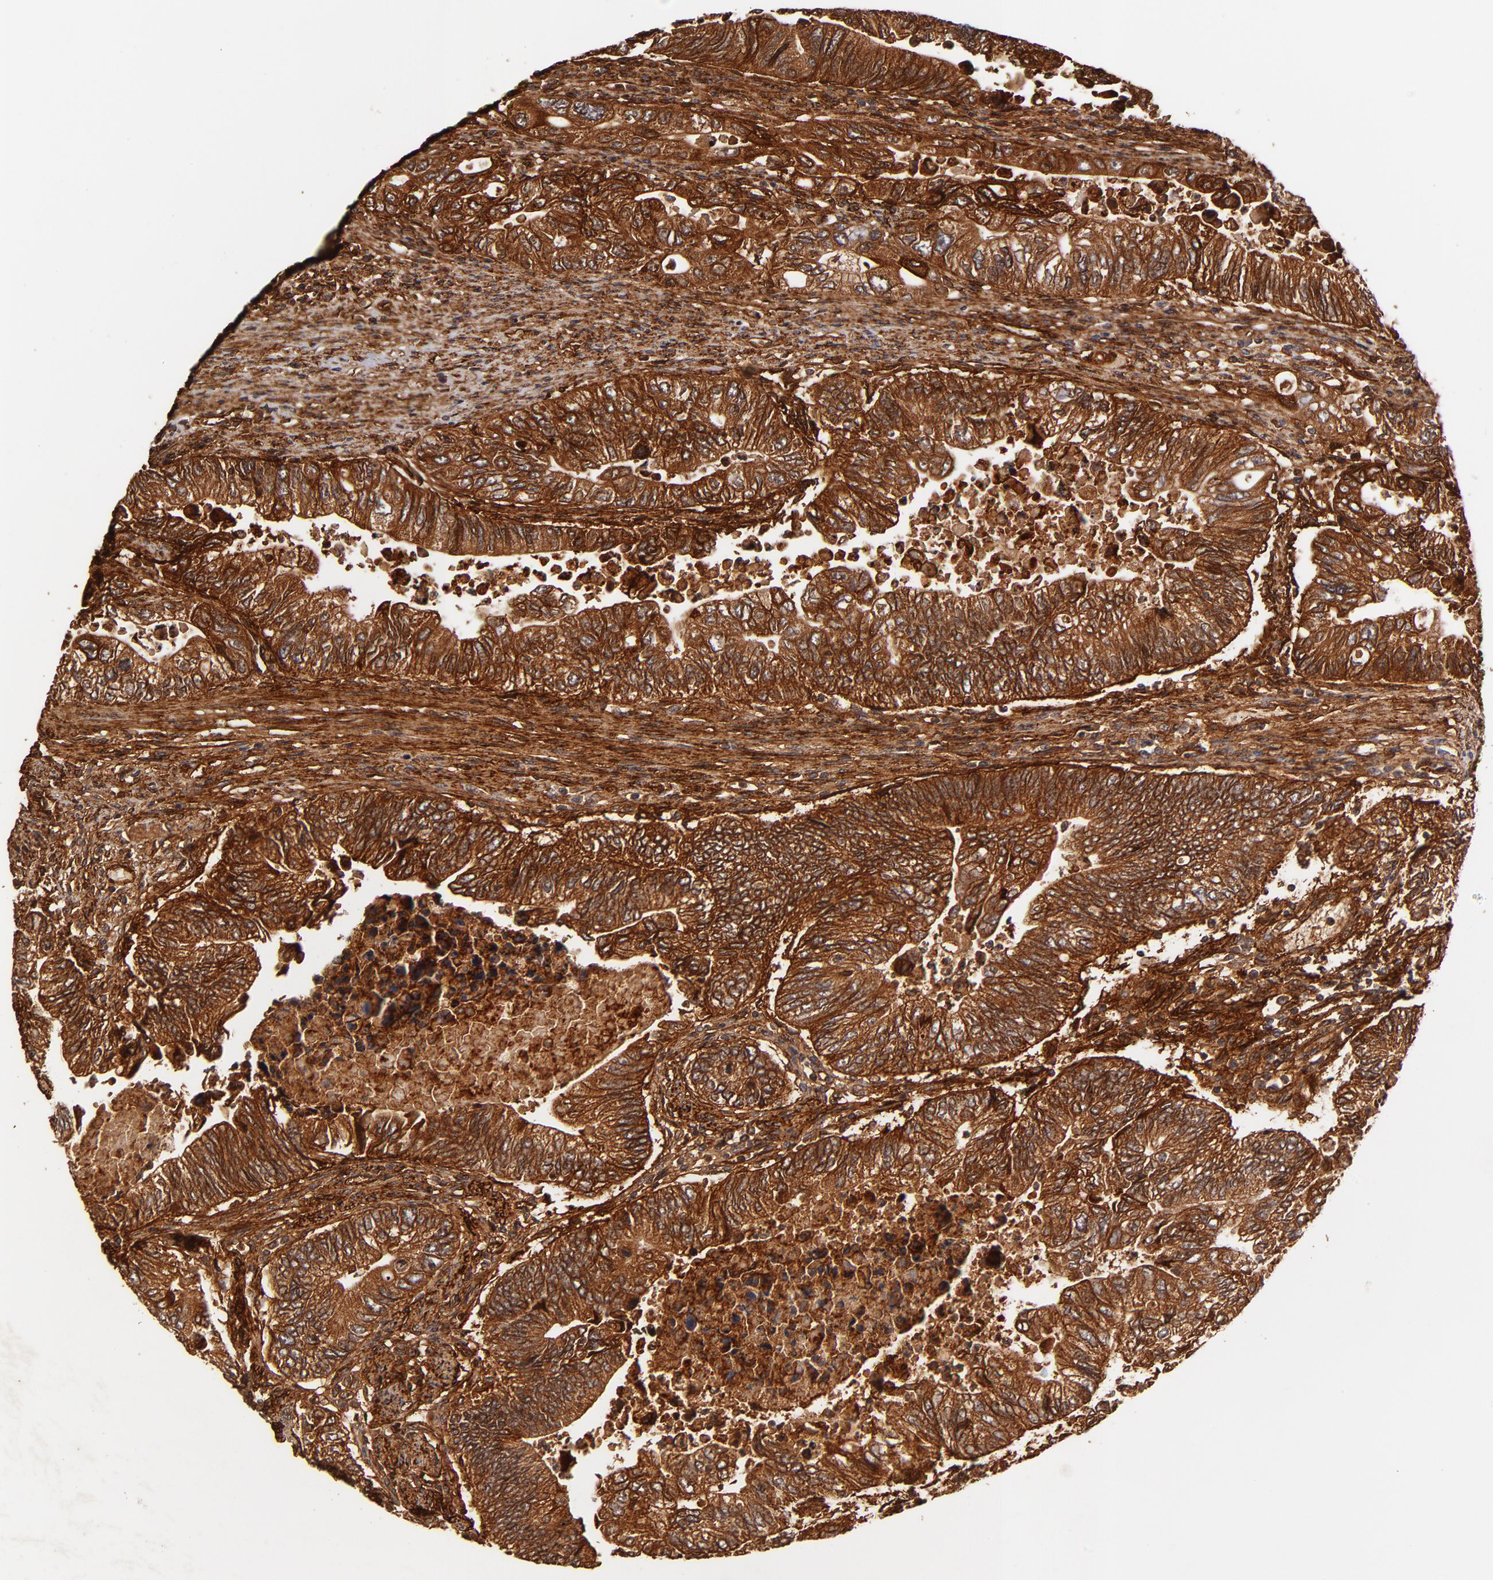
{"staining": {"intensity": "strong", "quantity": ">75%", "location": "cytoplasmic/membranous"}, "tissue": "colorectal cancer", "cell_type": "Tumor cells", "image_type": "cancer", "snomed": [{"axis": "morphology", "description": "Adenocarcinoma, NOS"}, {"axis": "topography", "description": "Colon"}], "caption": "Immunohistochemistry (IHC) photomicrograph of neoplastic tissue: colorectal cancer stained using IHC reveals high levels of strong protein expression localized specifically in the cytoplasmic/membranous of tumor cells, appearing as a cytoplasmic/membranous brown color.", "gene": "ITGB1", "patient": {"sex": "female", "age": 11}}